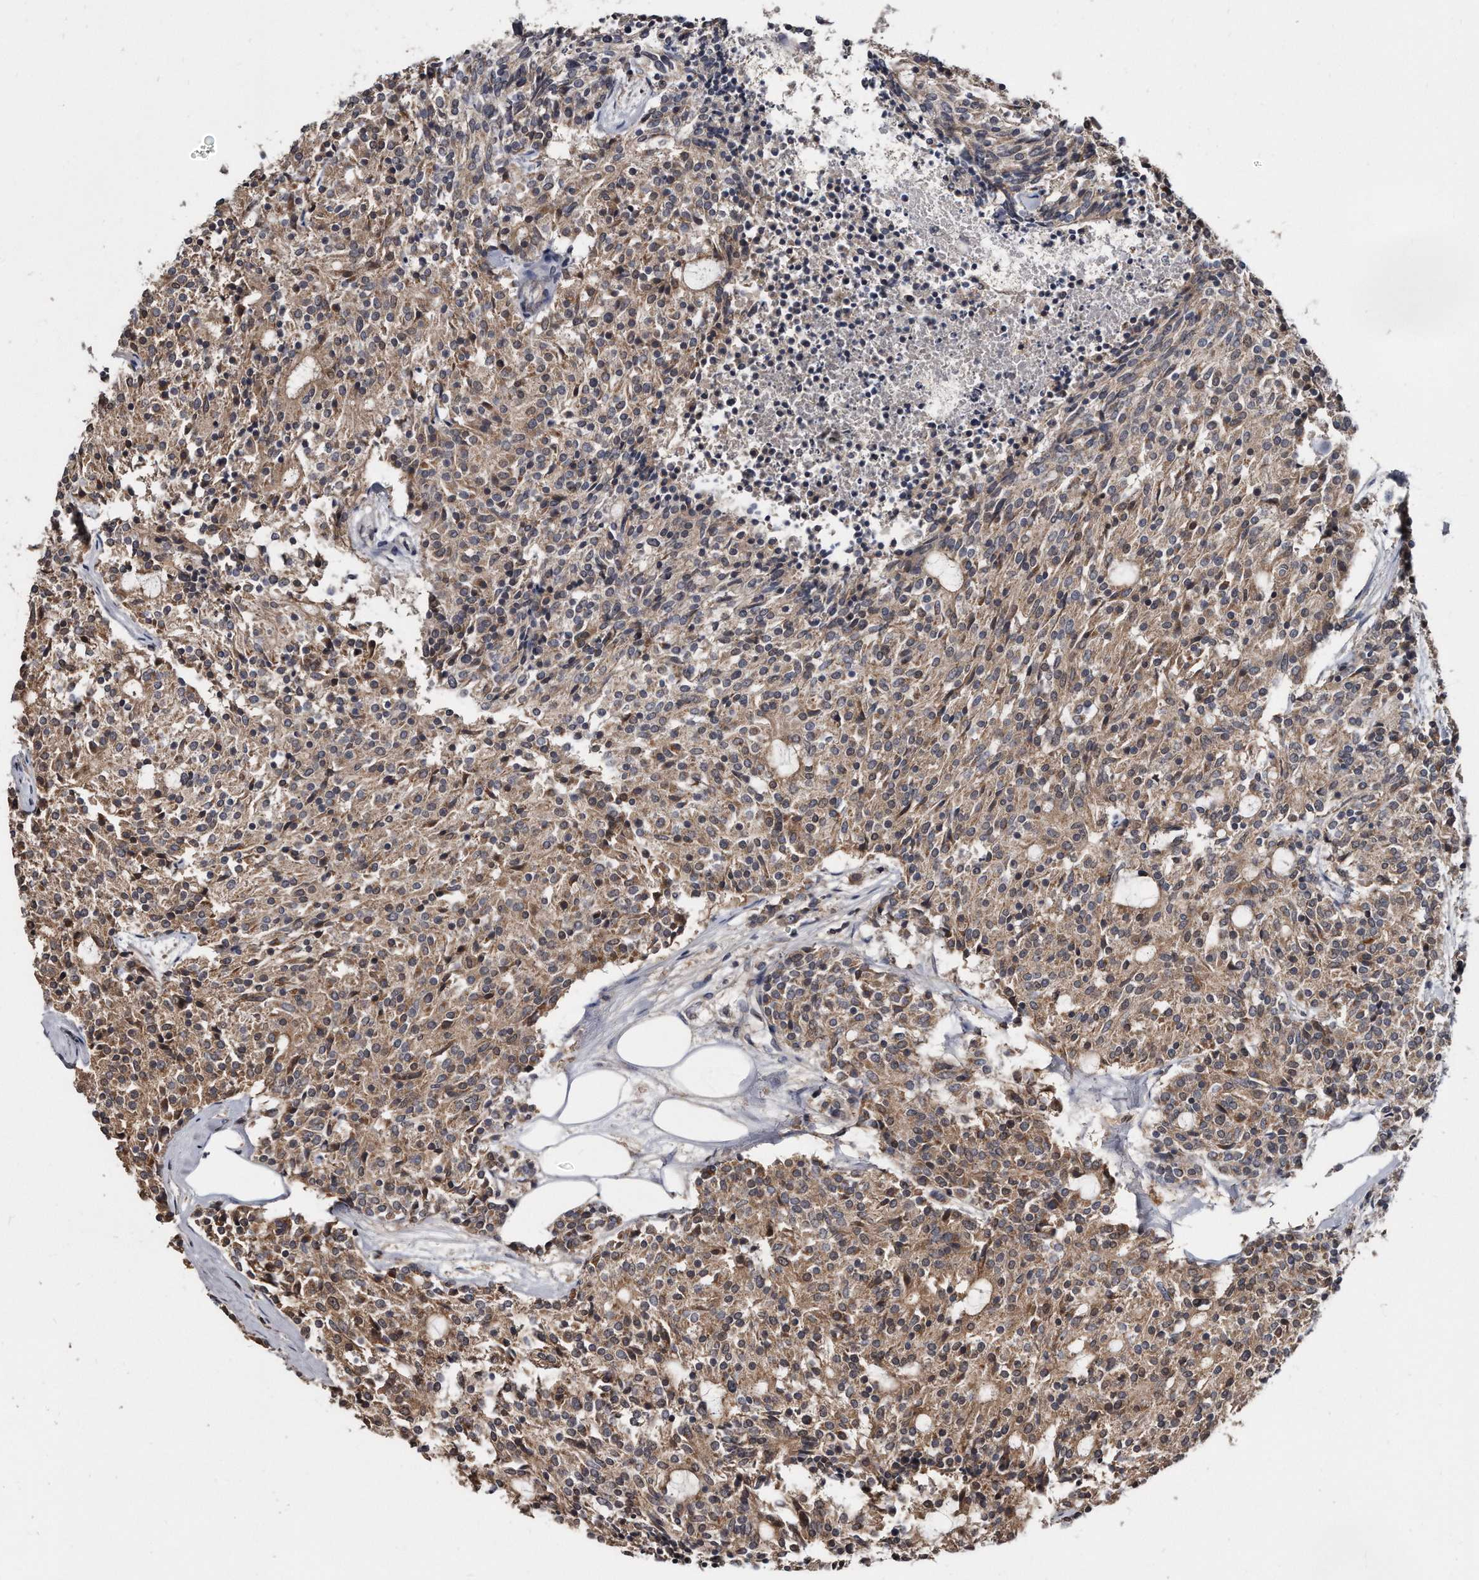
{"staining": {"intensity": "moderate", "quantity": ">75%", "location": "cytoplasmic/membranous"}, "tissue": "carcinoid", "cell_type": "Tumor cells", "image_type": "cancer", "snomed": [{"axis": "morphology", "description": "Carcinoid, malignant, NOS"}, {"axis": "topography", "description": "Pancreas"}], "caption": "Tumor cells show medium levels of moderate cytoplasmic/membranous positivity in approximately >75% of cells in human malignant carcinoid.", "gene": "FAM136A", "patient": {"sex": "female", "age": 54}}